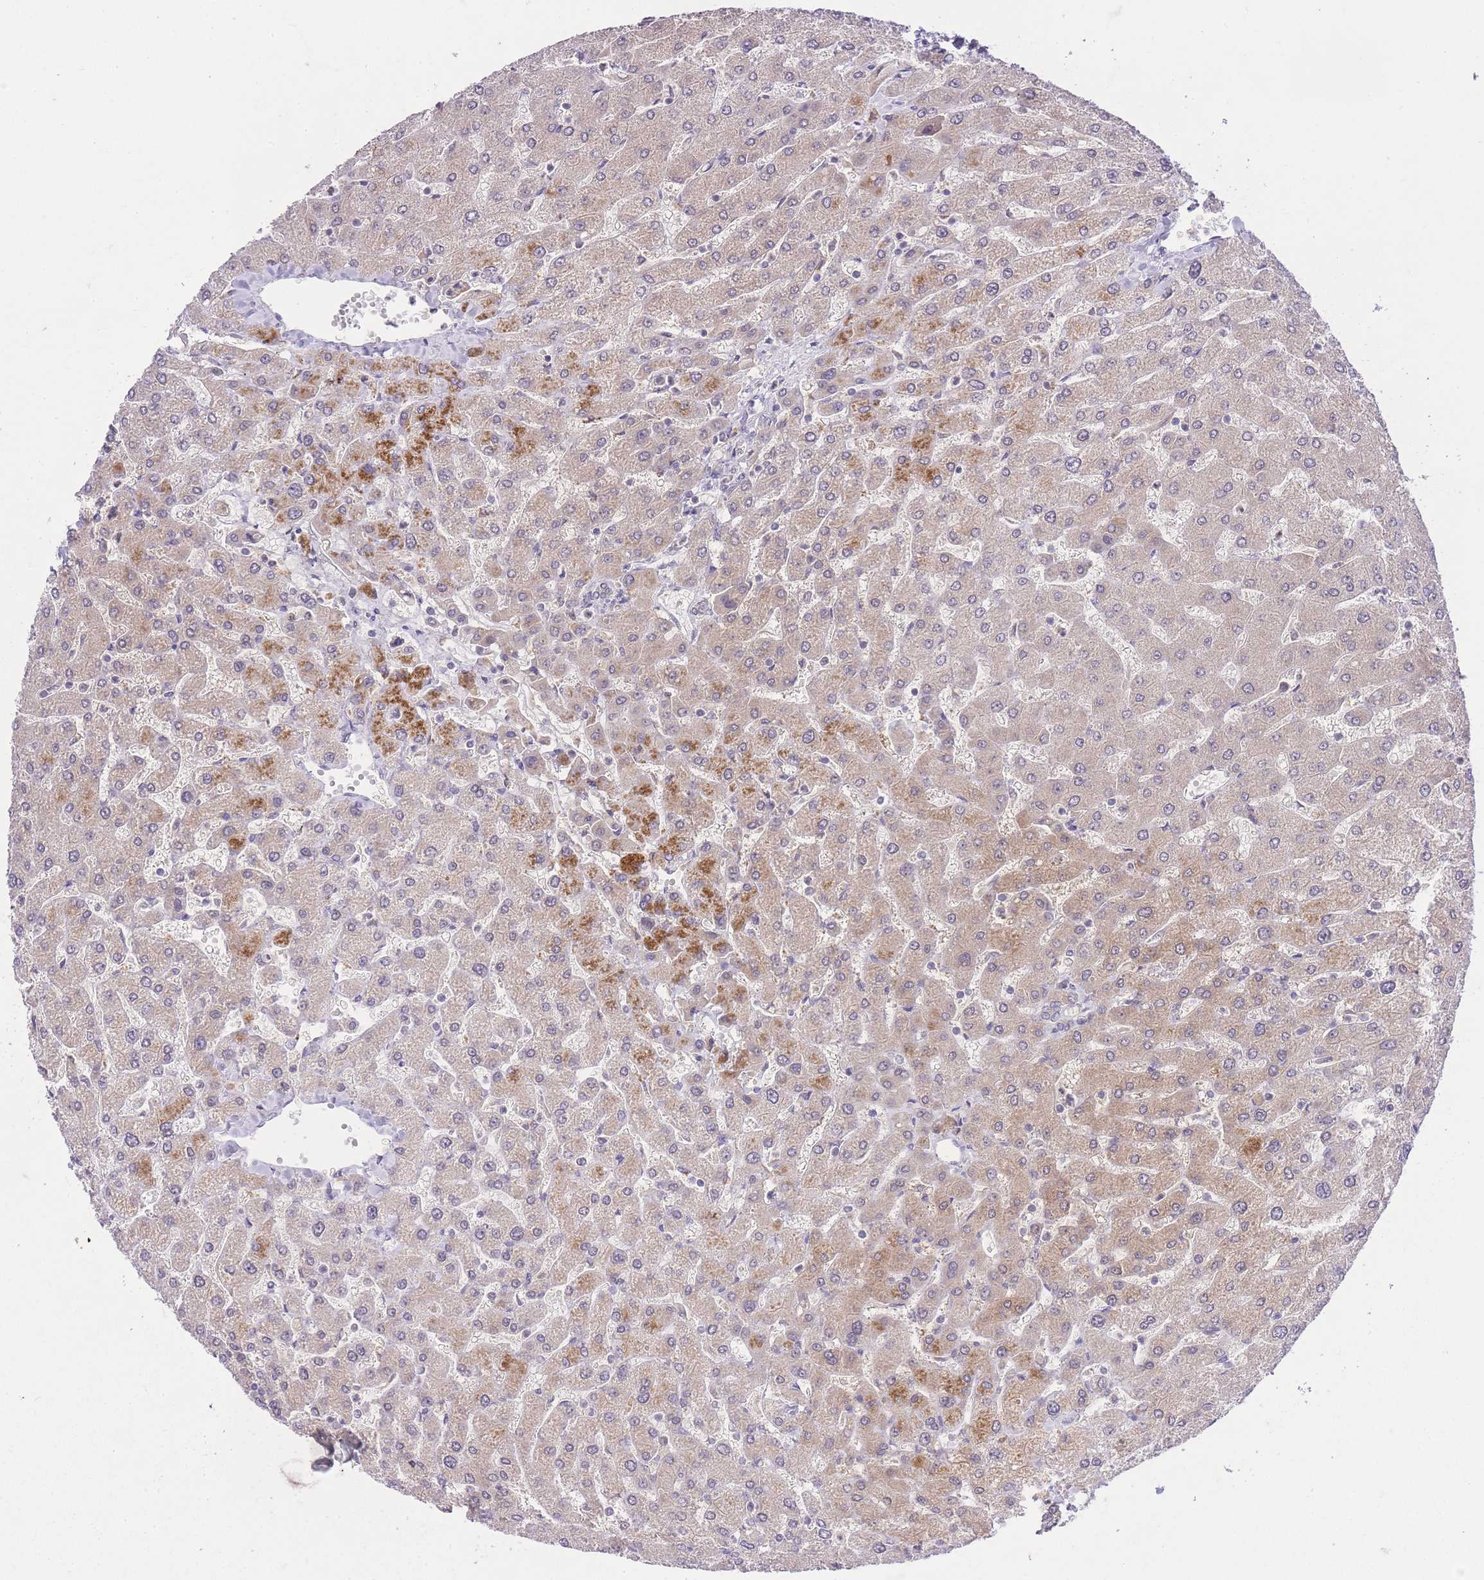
{"staining": {"intensity": "negative", "quantity": "none", "location": "none"}, "tissue": "liver", "cell_type": "Cholangiocytes", "image_type": "normal", "snomed": [{"axis": "morphology", "description": "Normal tissue, NOS"}, {"axis": "topography", "description": "Liver"}], "caption": "Cholangiocytes show no significant expression in normal liver.", "gene": "TMED3", "patient": {"sex": "male", "age": 55}}